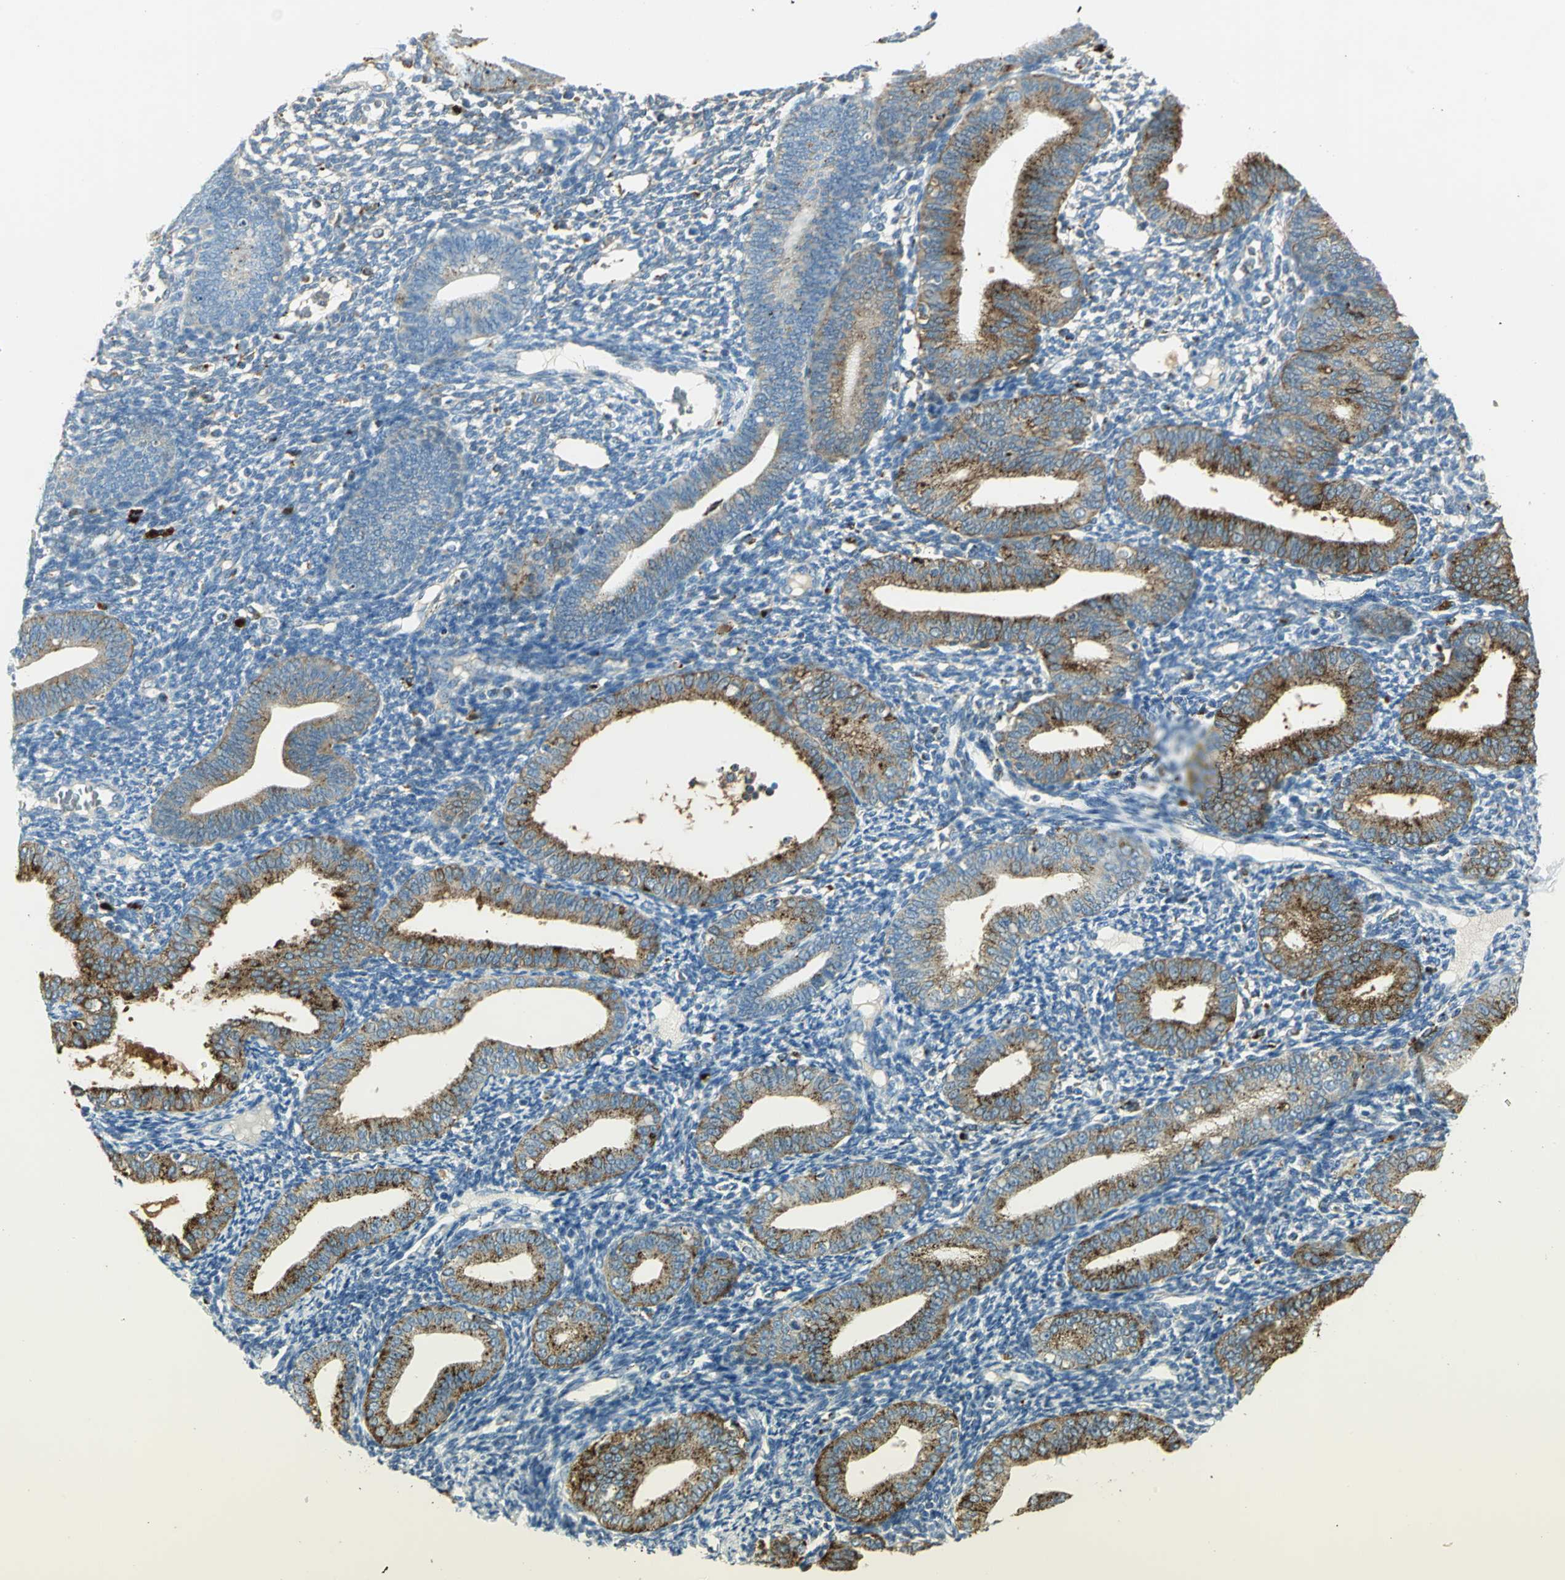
{"staining": {"intensity": "negative", "quantity": "none", "location": "none"}, "tissue": "endometrium", "cell_type": "Cells in endometrial stroma", "image_type": "normal", "snomed": [{"axis": "morphology", "description": "Normal tissue, NOS"}, {"axis": "topography", "description": "Endometrium"}], "caption": "Immunohistochemistry (IHC) micrograph of benign endometrium stained for a protein (brown), which reveals no positivity in cells in endometrial stroma. (Immunohistochemistry (IHC), brightfield microscopy, high magnification).", "gene": "ARSA", "patient": {"sex": "female", "age": 61}}